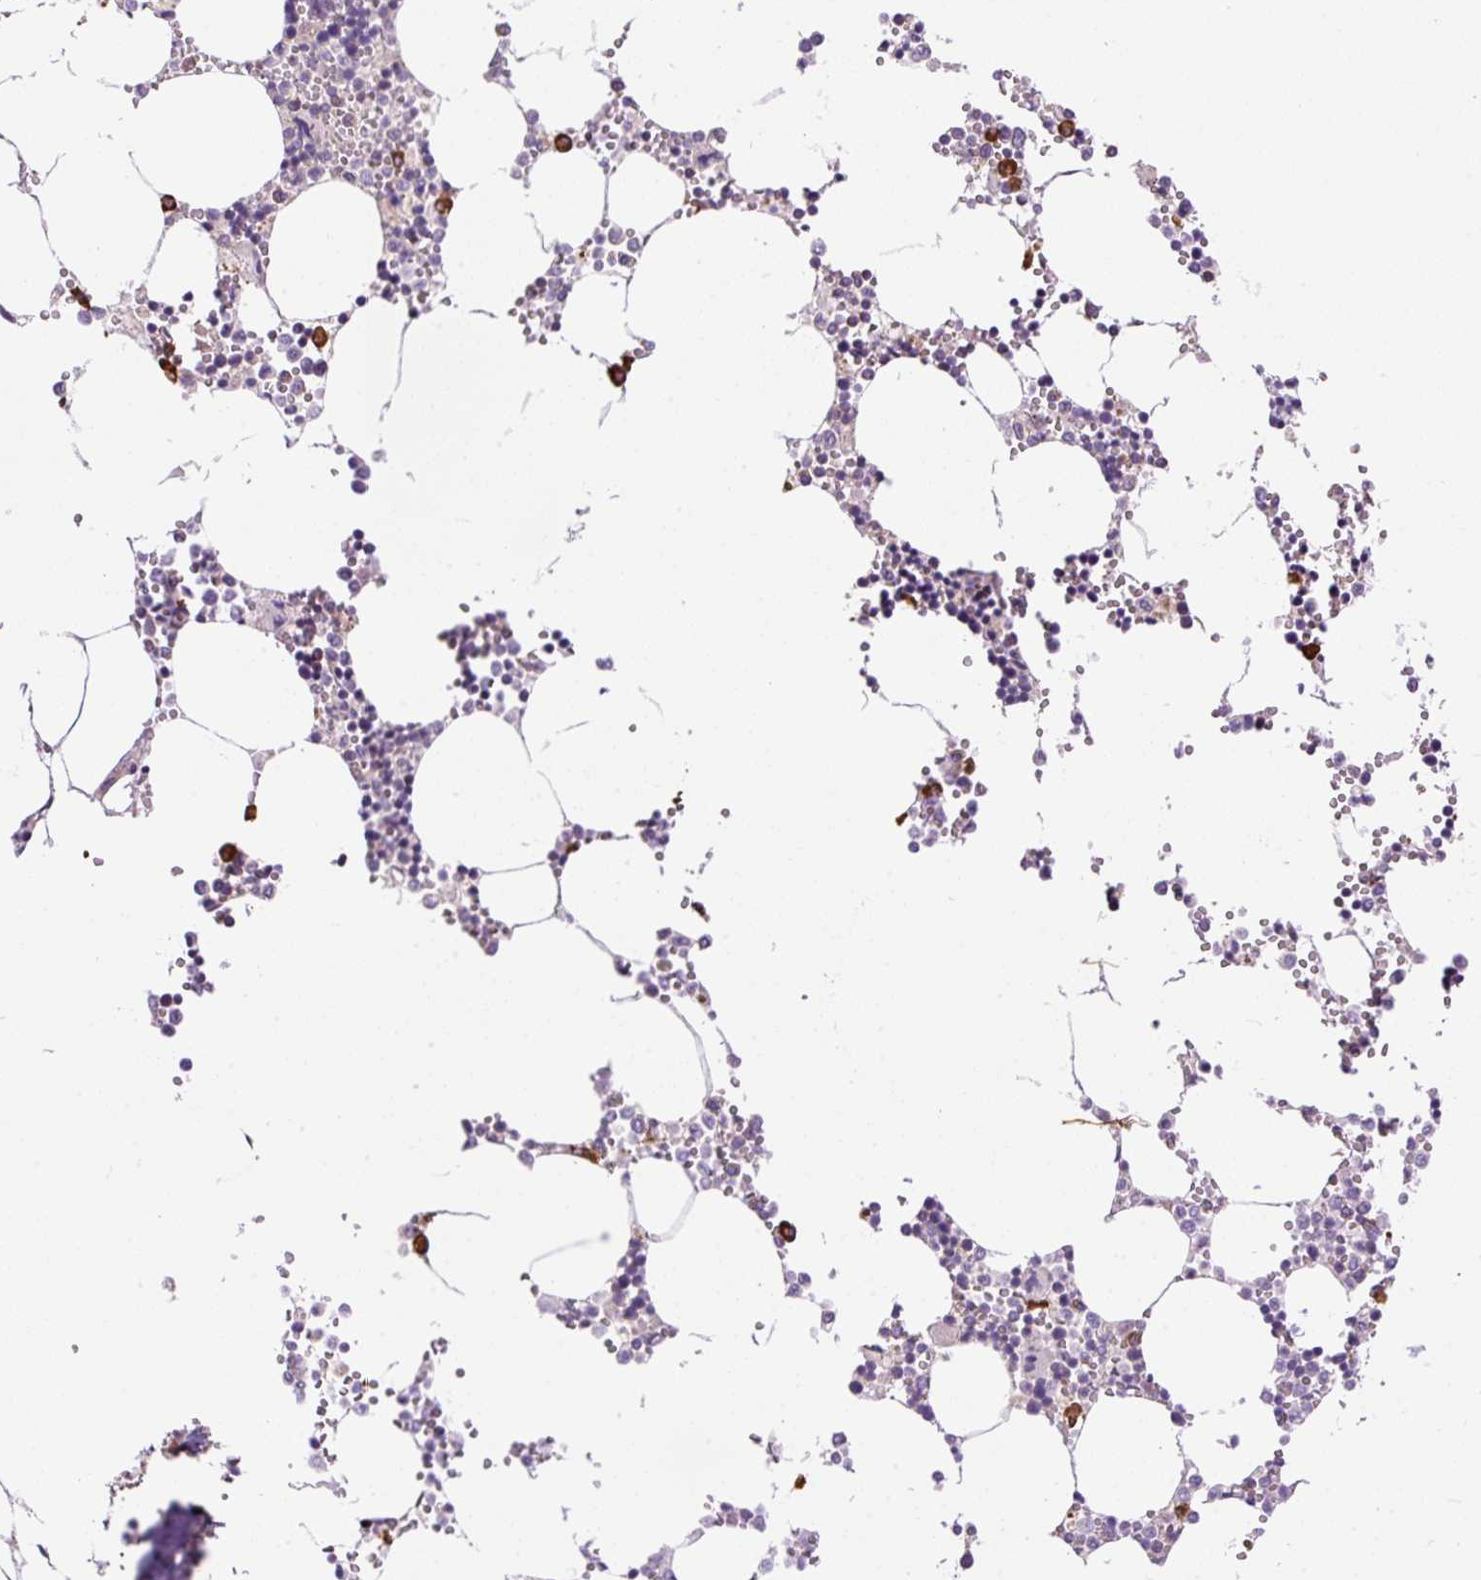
{"staining": {"intensity": "strong", "quantity": "<25%", "location": "cytoplasmic/membranous"}, "tissue": "bone marrow", "cell_type": "Hematopoietic cells", "image_type": "normal", "snomed": [{"axis": "morphology", "description": "Normal tissue, NOS"}, {"axis": "topography", "description": "Bone marrow"}], "caption": "Bone marrow was stained to show a protein in brown. There is medium levels of strong cytoplasmic/membranous staining in about <25% of hematopoietic cells.", "gene": "PPME1", "patient": {"sex": "male", "age": 54}}